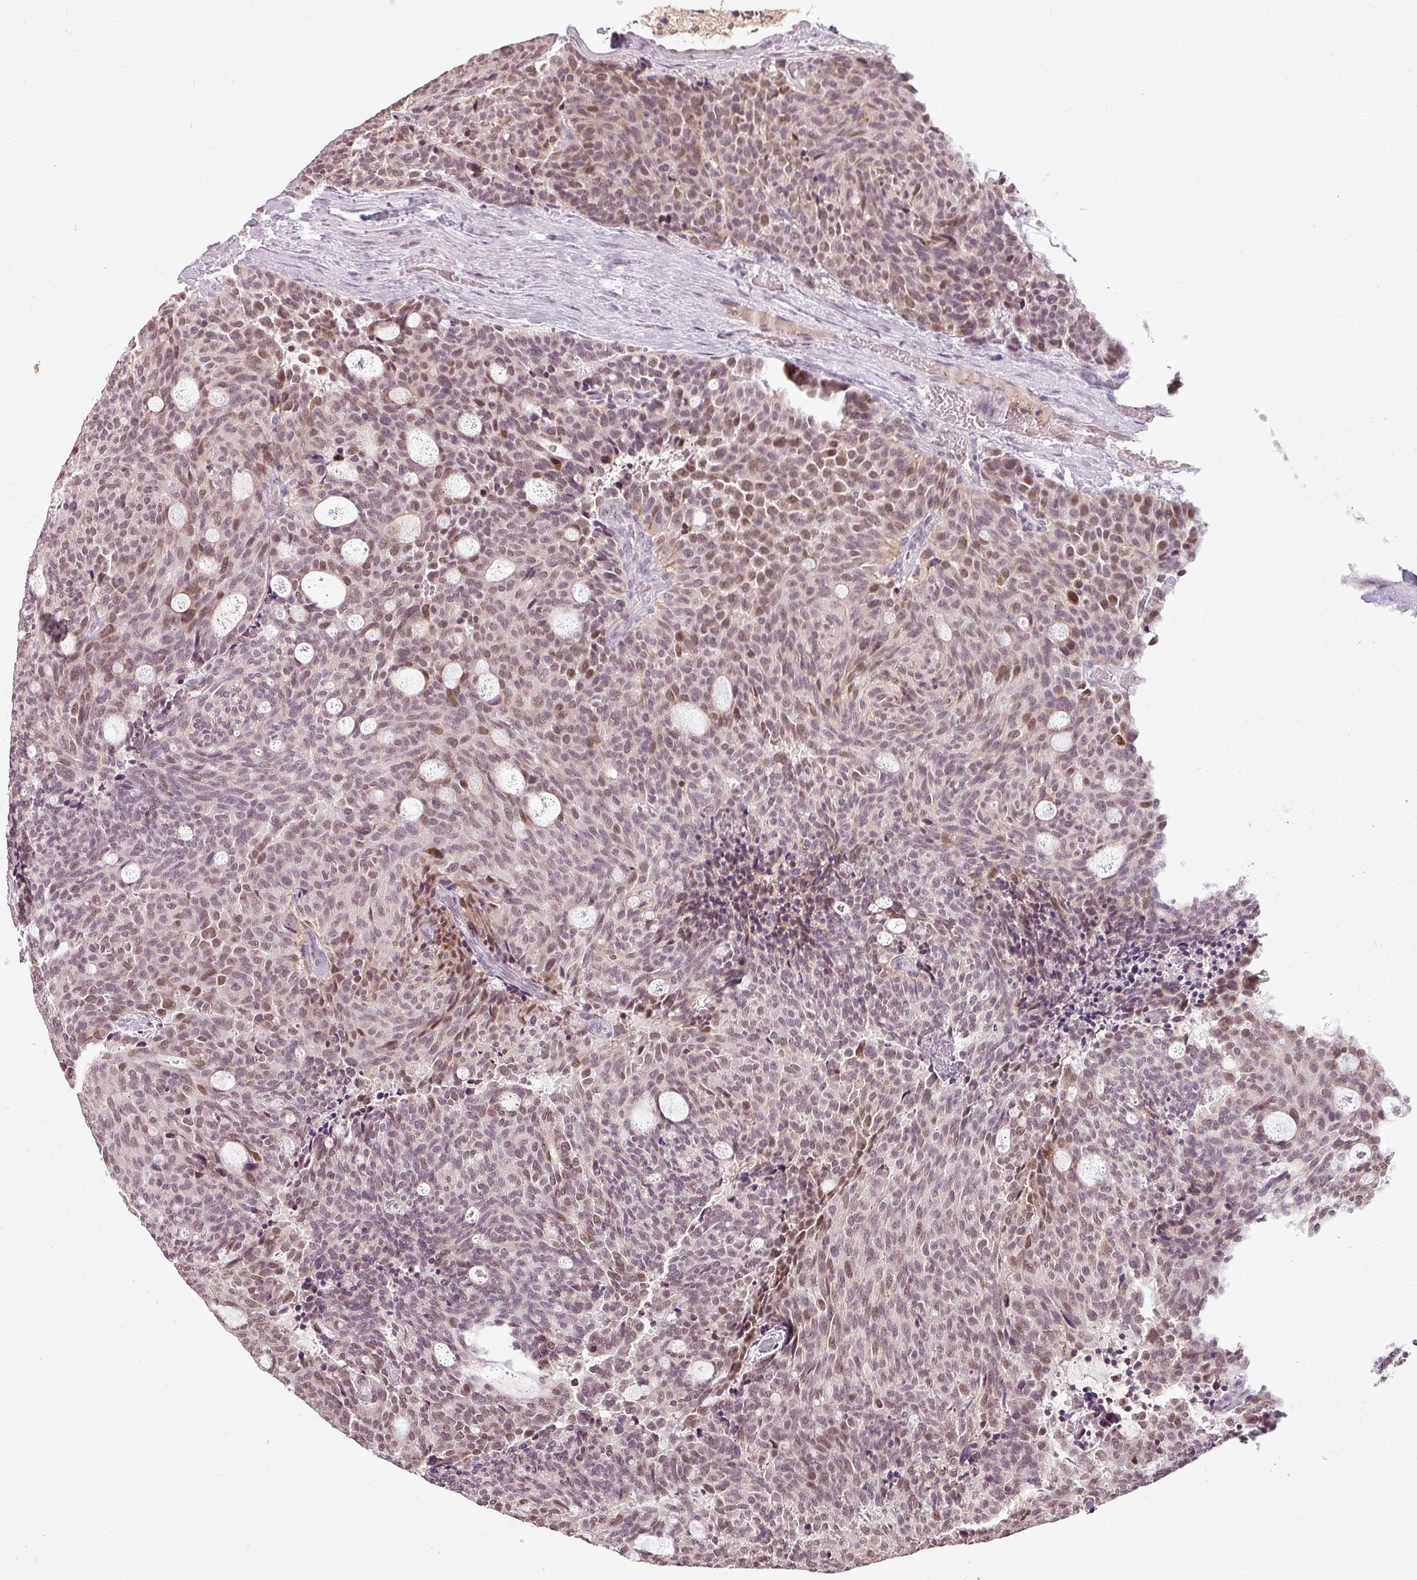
{"staining": {"intensity": "moderate", "quantity": ">75%", "location": "nuclear"}, "tissue": "carcinoid", "cell_type": "Tumor cells", "image_type": "cancer", "snomed": [{"axis": "morphology", "description": "Carcinoid, malignant, NOS"}, {"axis": "topography", "description": "Pancreas"}], "caption": "Tumor cells exhibit moderate nuclear expression in approximately >75% of cells in carcinoid.", "gene": "BCAS3", "patient": {"sex": "female", "age": 54}}